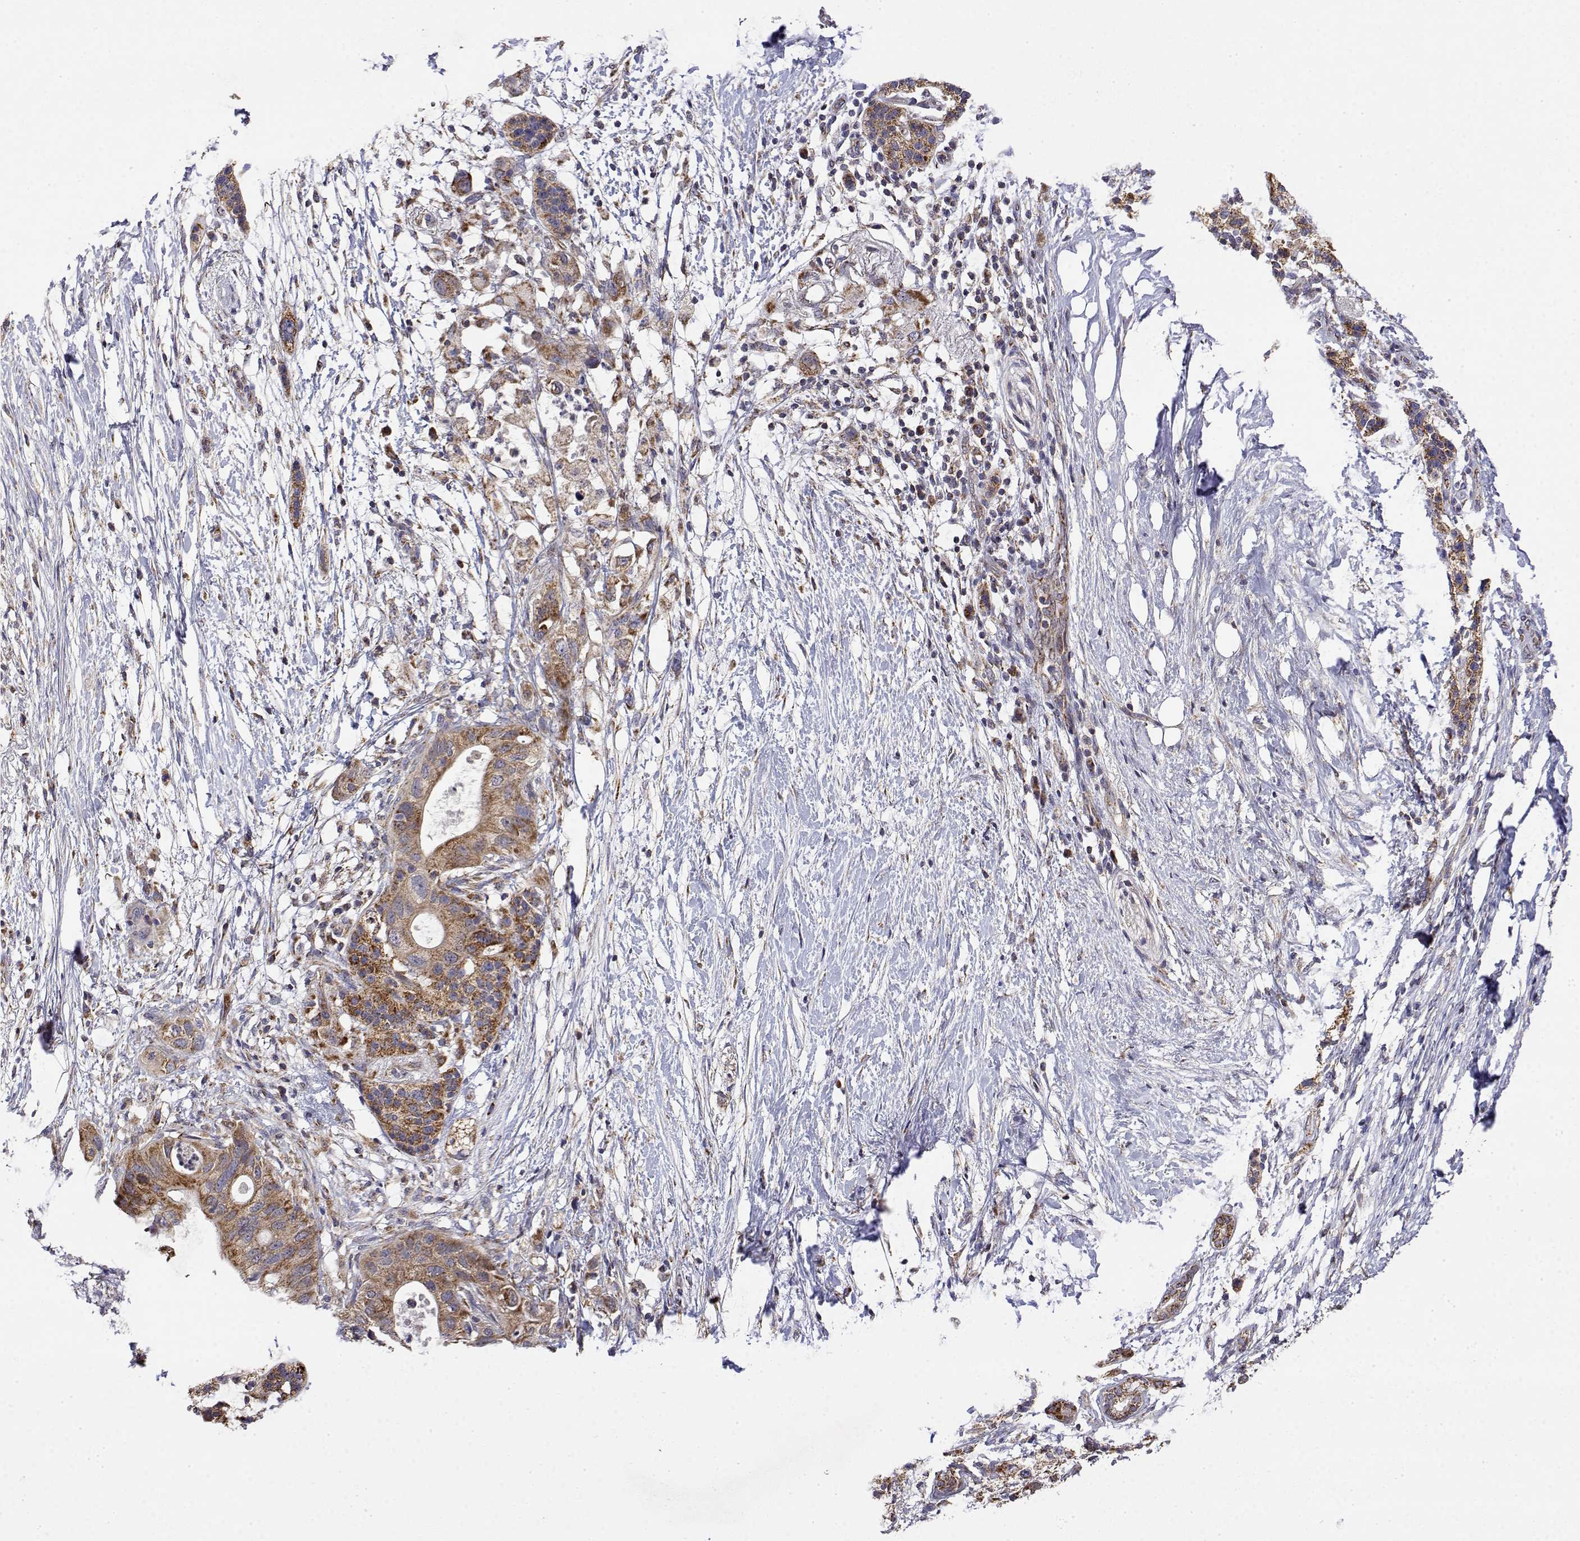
{"staining": {"intensity": "strong", "quantity": "25%-75%", "location": "cytoplasmic/membranous"}, "tissue": "pancreatic cancer", "cell_type": "Tumor cells", "image_type": "cancer", "snomed": [{"axis": "morphology", "description": "Adenocarcinoma, NOS"}, {"axis": "topography", "description": "Pancreas"}], "caption": "Immunohistochemical staining of human pancreatic cancer reveals high levels of strong cytoplasmic/membranous protein staining in about 25%-75% of tumor cells.", "gene": "GADD45GIP1", "patient": {"sex": "female", "age": 72}}